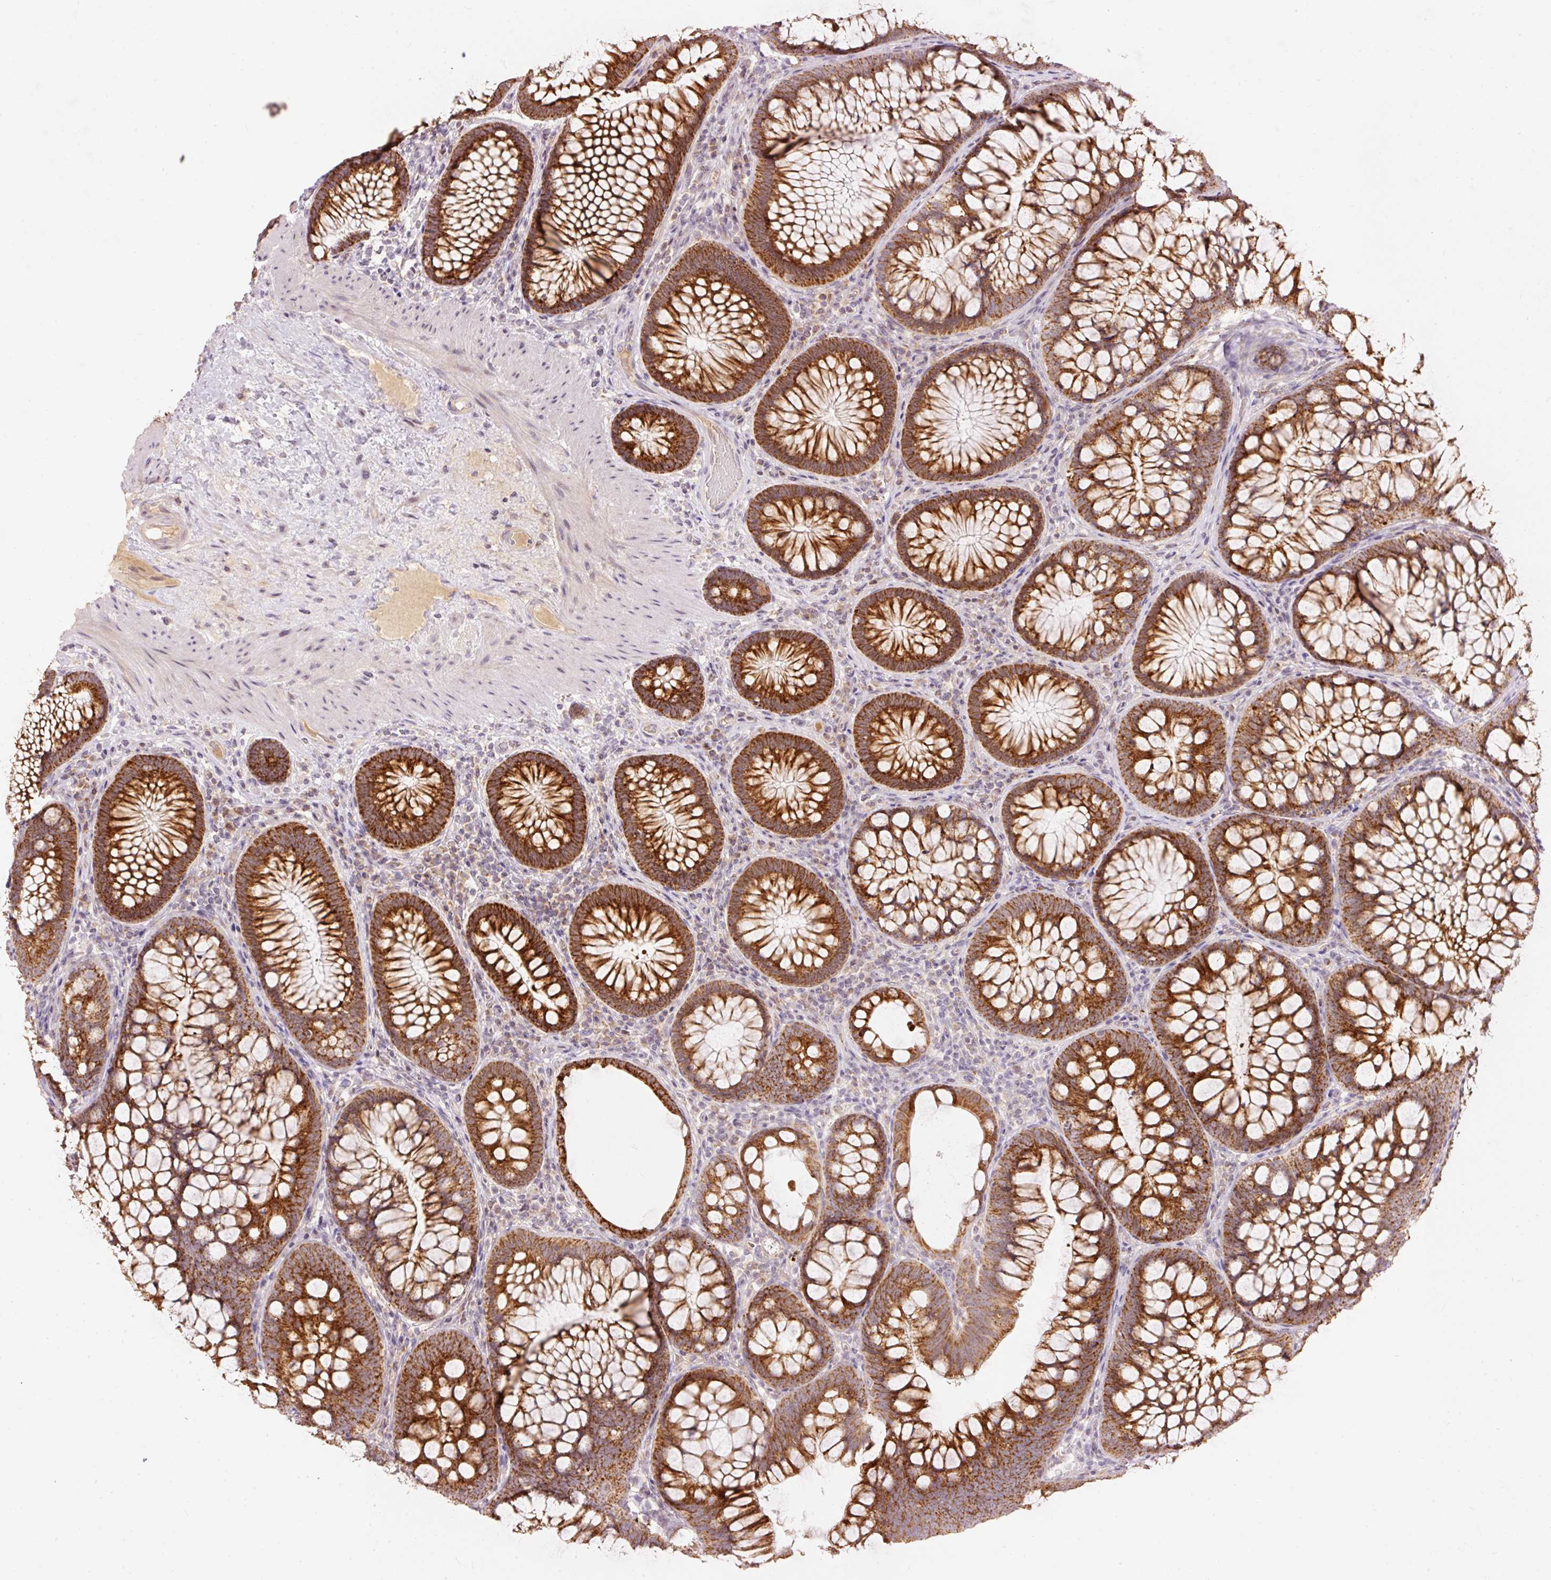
{"staining": {"intensity": "weak", "quantity": "25%-75%", "location": "cytoplasmic/membranous"}, "tissue": "colon", "cell_type": "Endothelial cells", "image_type": "normal", "snomed": [{"axis": "morphology", "description": "Normal tissue, NOS"}, {"axis": "morphology", "description": "Adenoma, NOS"}, {"axis": "topography", "description": "Soft tissue"}, {"axis": "topography", "description": "Colon"}], "caption": "Protein staining of normal colon displays weak cytoplasmic/membranous expression in about 25%-75% of endothelial cells.", "gene": "ABHD11", "patient": {"sex": "male", "age": 47}}